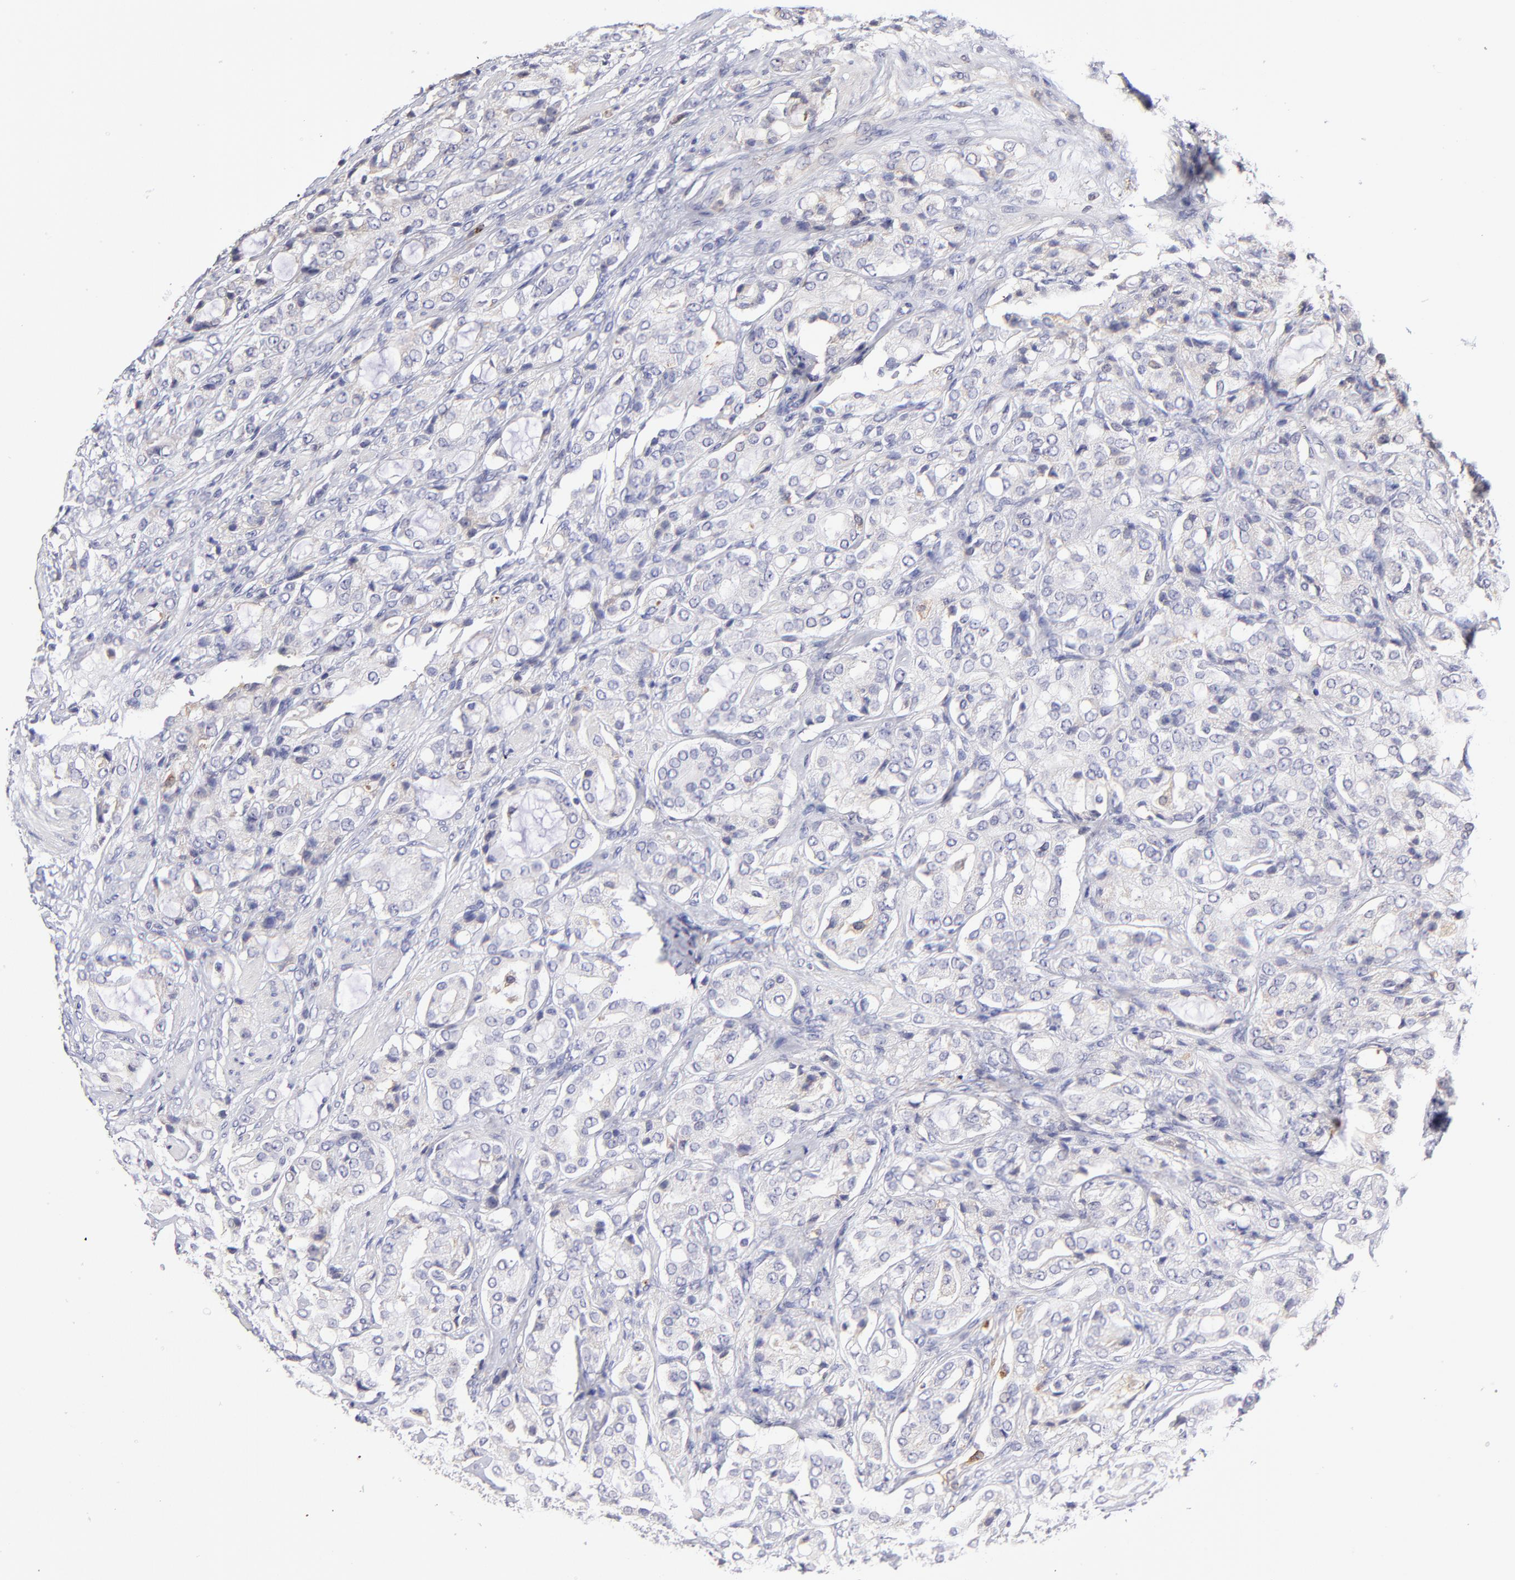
{"staining": {"intensity": "negative", "quantity": "none", "location": "none"}, "tissue": "prostate cancer", "cell_type": "Tumor cells", "image_type": "cancer", "snomed": [{"axis": "morphology", "description": "Adenocarcinoma, High grade"}, {"axis": "topography", "description": "Prostate"}], "caption": "Prostate cancer stained for a protein using IHC displays no positivity tumor cells.", "gene": "GCSAM", "patient": {"sex": "male", "age": 72}}